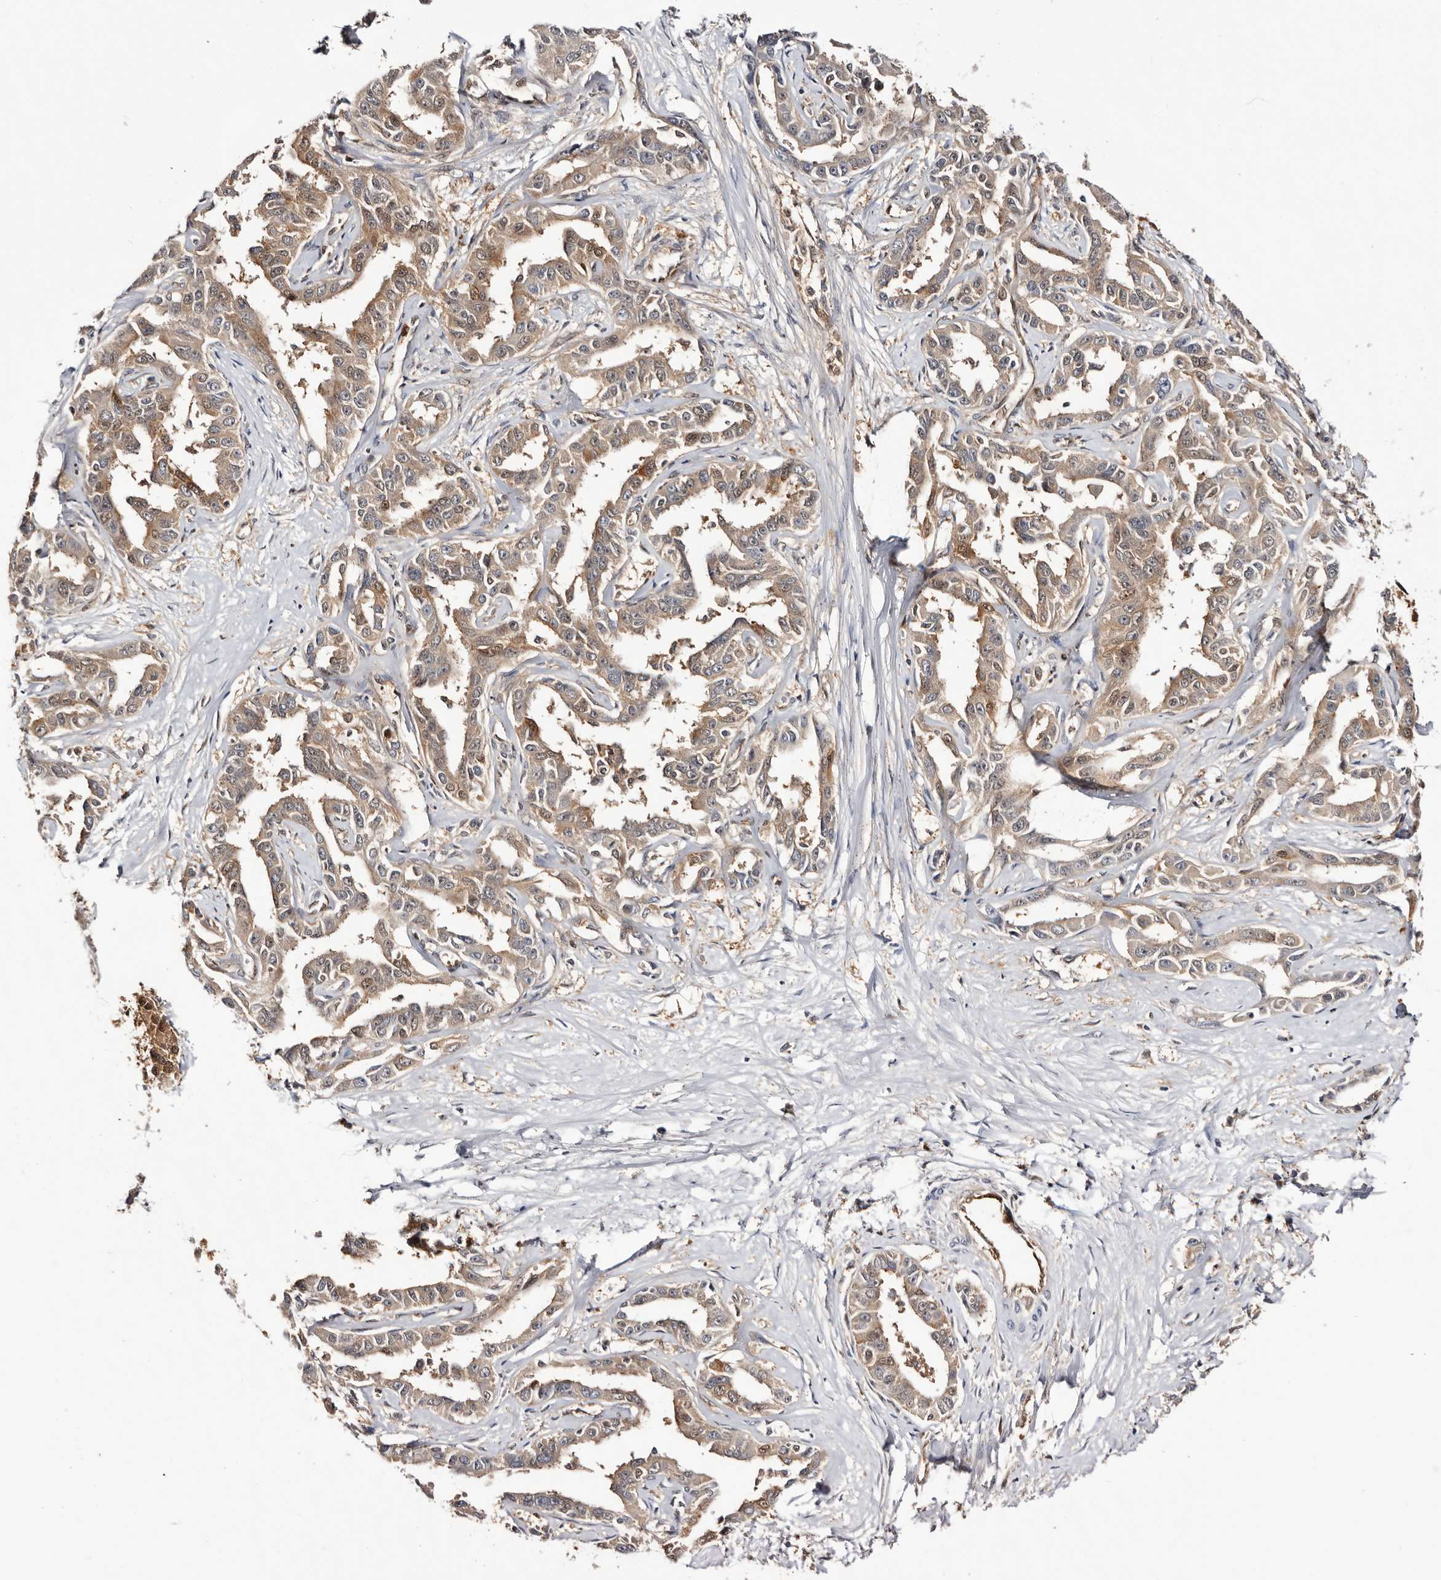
{"staining": {"intensity": "weak", "quantity": ">75%", "location": "cytoplasmic/membranous"}, "tissue": "liver cancer", "cell_type": "Tumor cells", "image_type": "cancer", "snomed": [{"axis": "morphology", "description": "Cholangiocarcinoma"}, {"axis": "topography", "description": "Liver"}], "caption": "Liver cancer (cholangiocarcinoma) stained for a protein shows weak cytoplasmic/membranous positivity in tumor cells.", "gene": "TP53I3", "patient": {"sex": "male", "age": 59}}